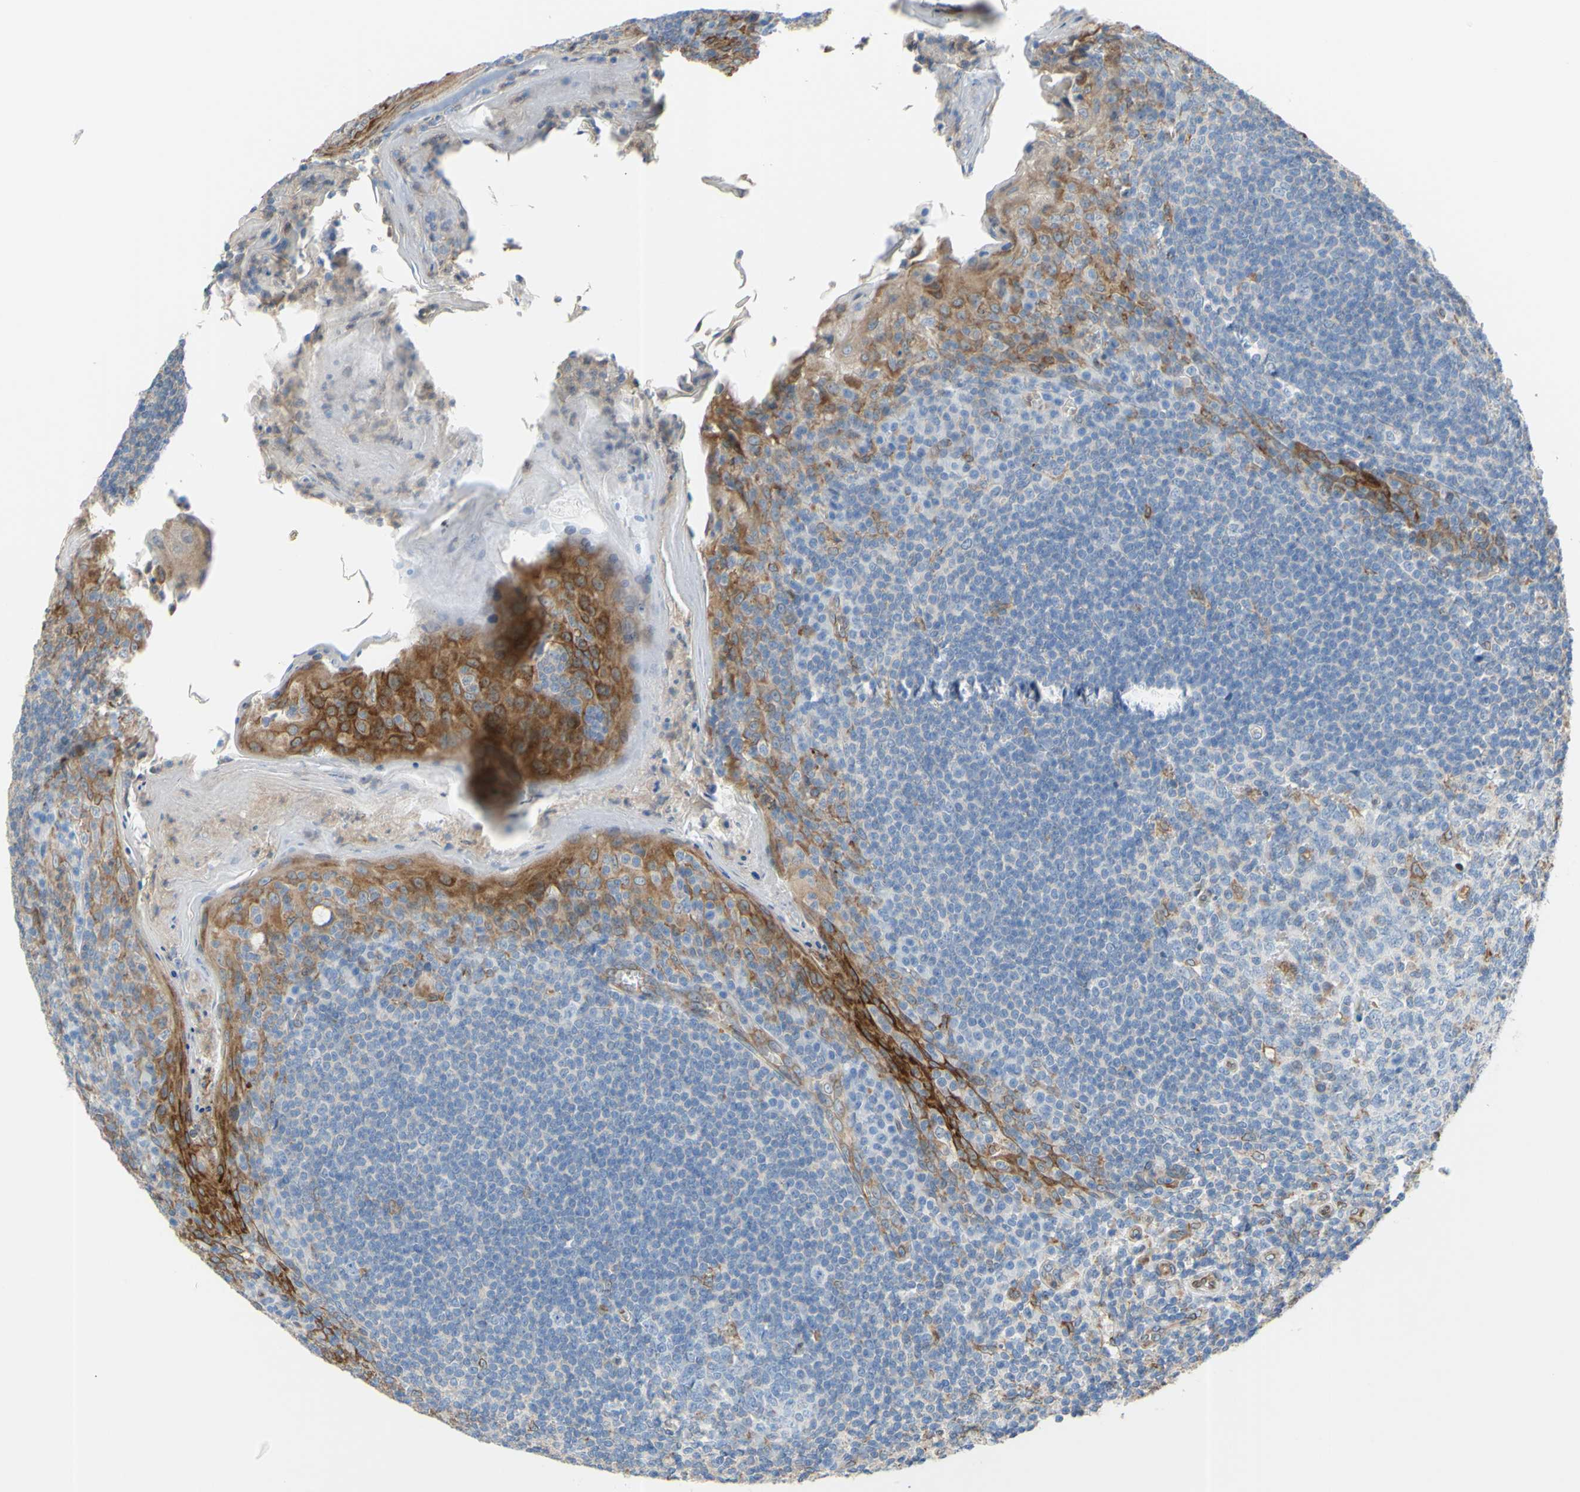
{"staining": {"intensity": "moderate", "quantity": "<25%", "location": "cytoplasmic/membranous"}, "tissue": "tonsil", "cell_type": "Germinal center cells", "image_type": "normal", "snomed": [{"axis": "morphology", "description": "Normal tissue, NOS"}, {"axis": "topography", "description": "Tonsil"}], "caption": "Moderate cytoplasmic/membranous expression is seen in approximately <25% of germinal center cells in benign tonsil. (DAB (3,3'-diaminobenzidine) IHC with brightfield microscopy, high magnification).", "gene": "MGST2", "patient": {"sex": "male", "age": 31}}